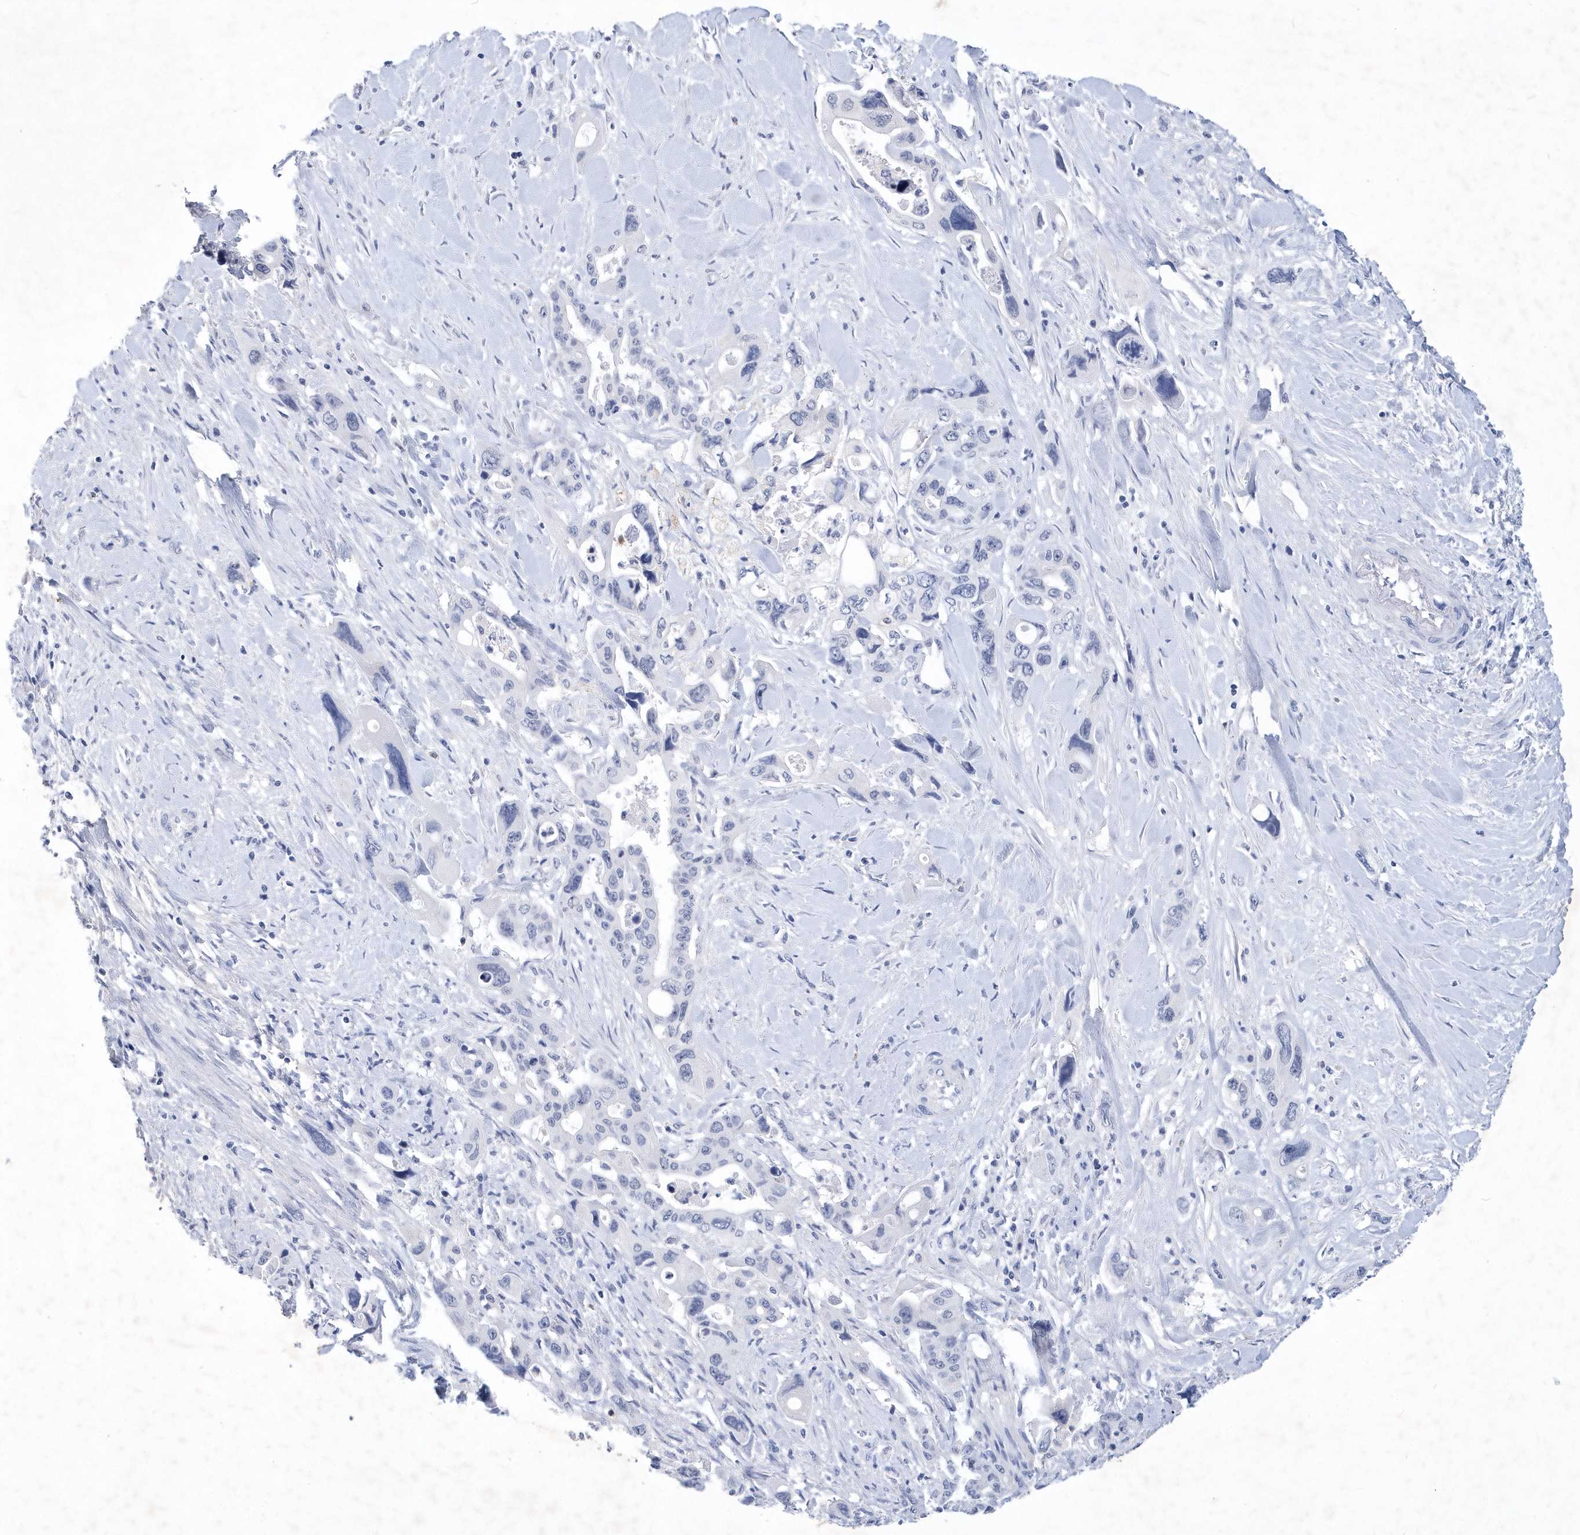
{"staining": {"intensity": "negative", "quantity": "none", "location": "none"}, "tissue": "pancreatic cancer", "cell_type": "Tumor cells", "image_type": "cancer", "snomed": [{"axis": "morphology", "description": "Adenocarcinoma, NOS"}, {"axis": "topography", "description": "Pancreas"}], "caption": "Adenocarcinoma (pancreatic) was stained to show a protein in brown. There is no significant positivity in tumor cells.", "gene": "SRGAP3", "patient": {"sex": "male", "age": 46}}